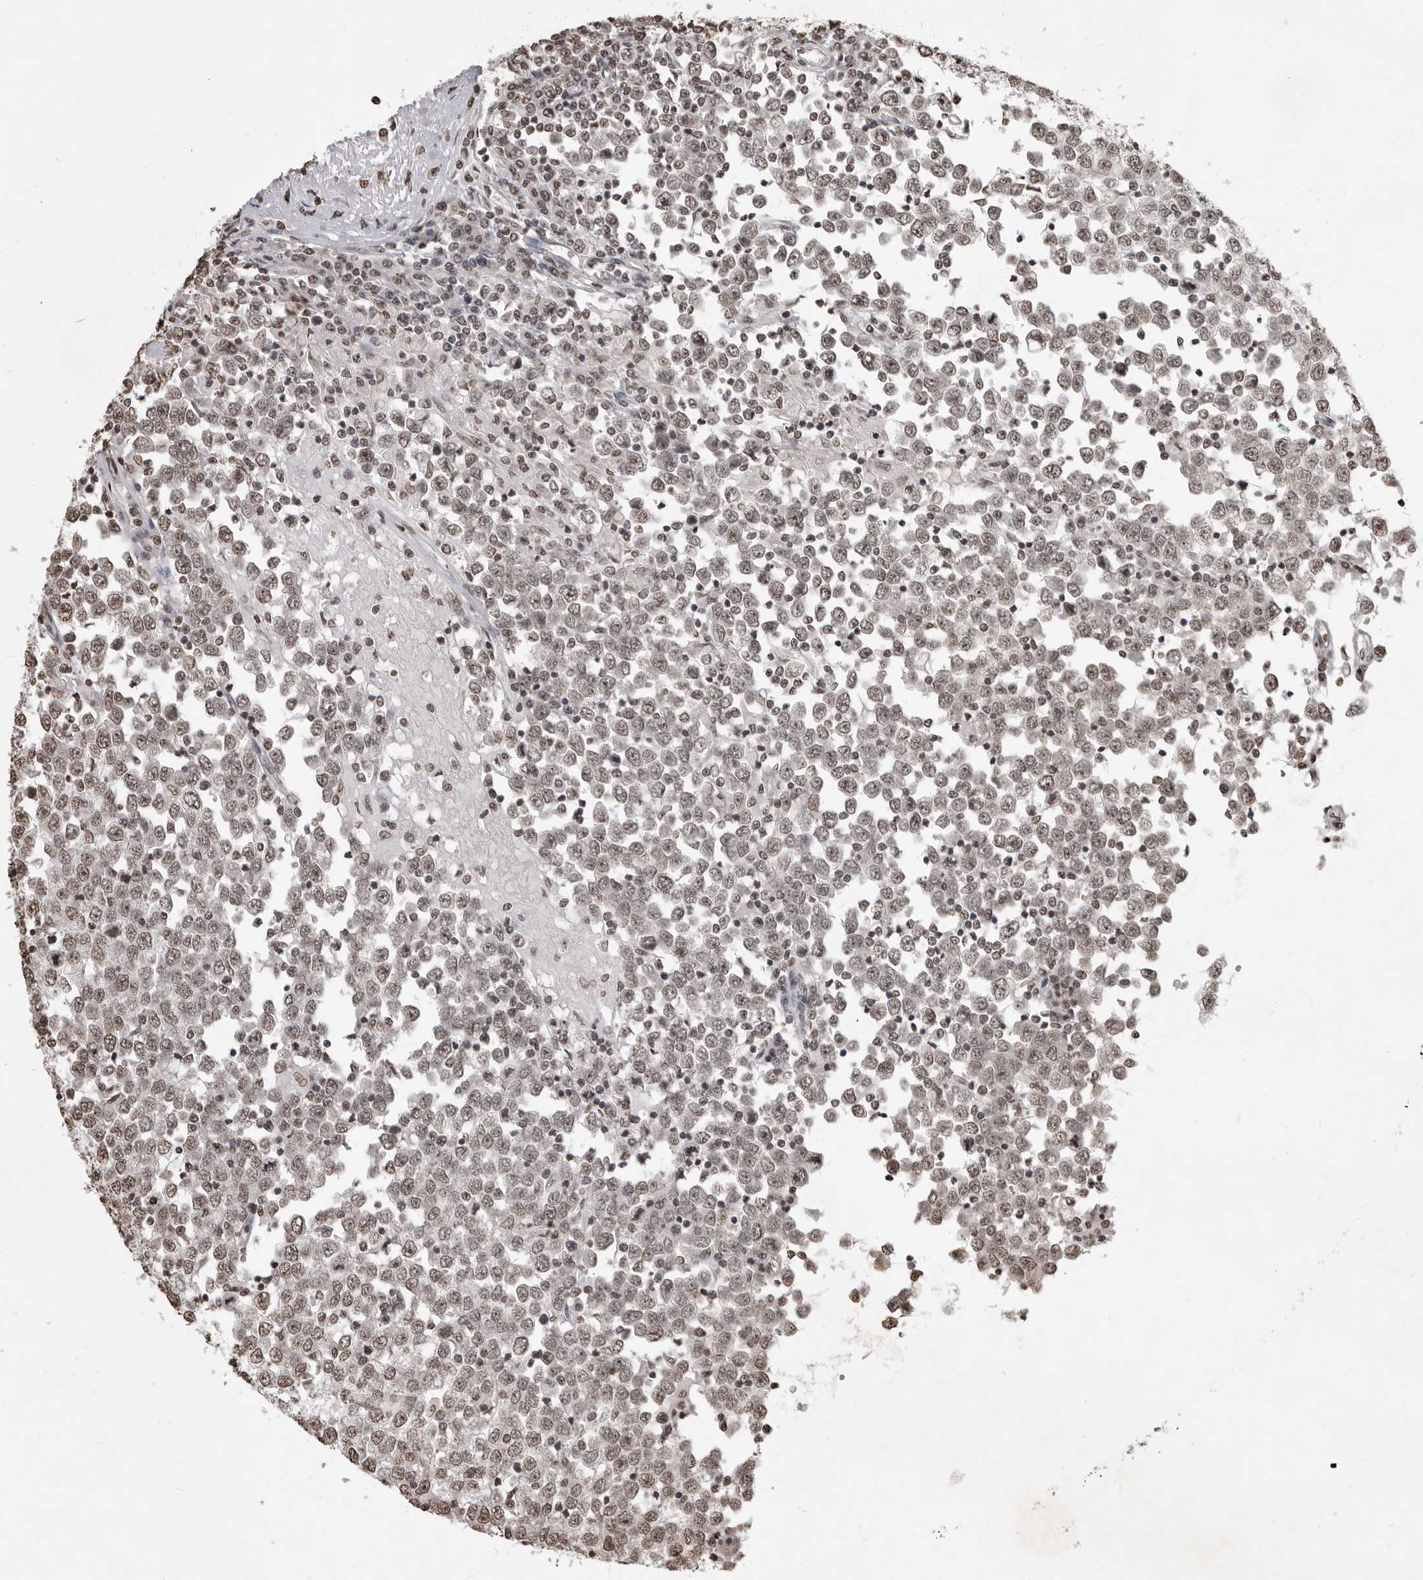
{"staining": {"intensity": "weak", "quantity": ">75%", "location": "nuclear"}, "tissue": "testis cancer", "cell_type": "Tumor cells", "image_type": "cancer", "snomed": [{"axis": "morphology", "description": "Seminoma, NOS"}, {"axis": "topography", "description": "Testis"}], "caption": "Immunohistochemical staining of human testis cancer (seminoma) displays low levels of weak nuclear expression in about >75% of tumor cells.", "gene": "WDR45", "patient": {"sex": "male", "age": 65}}